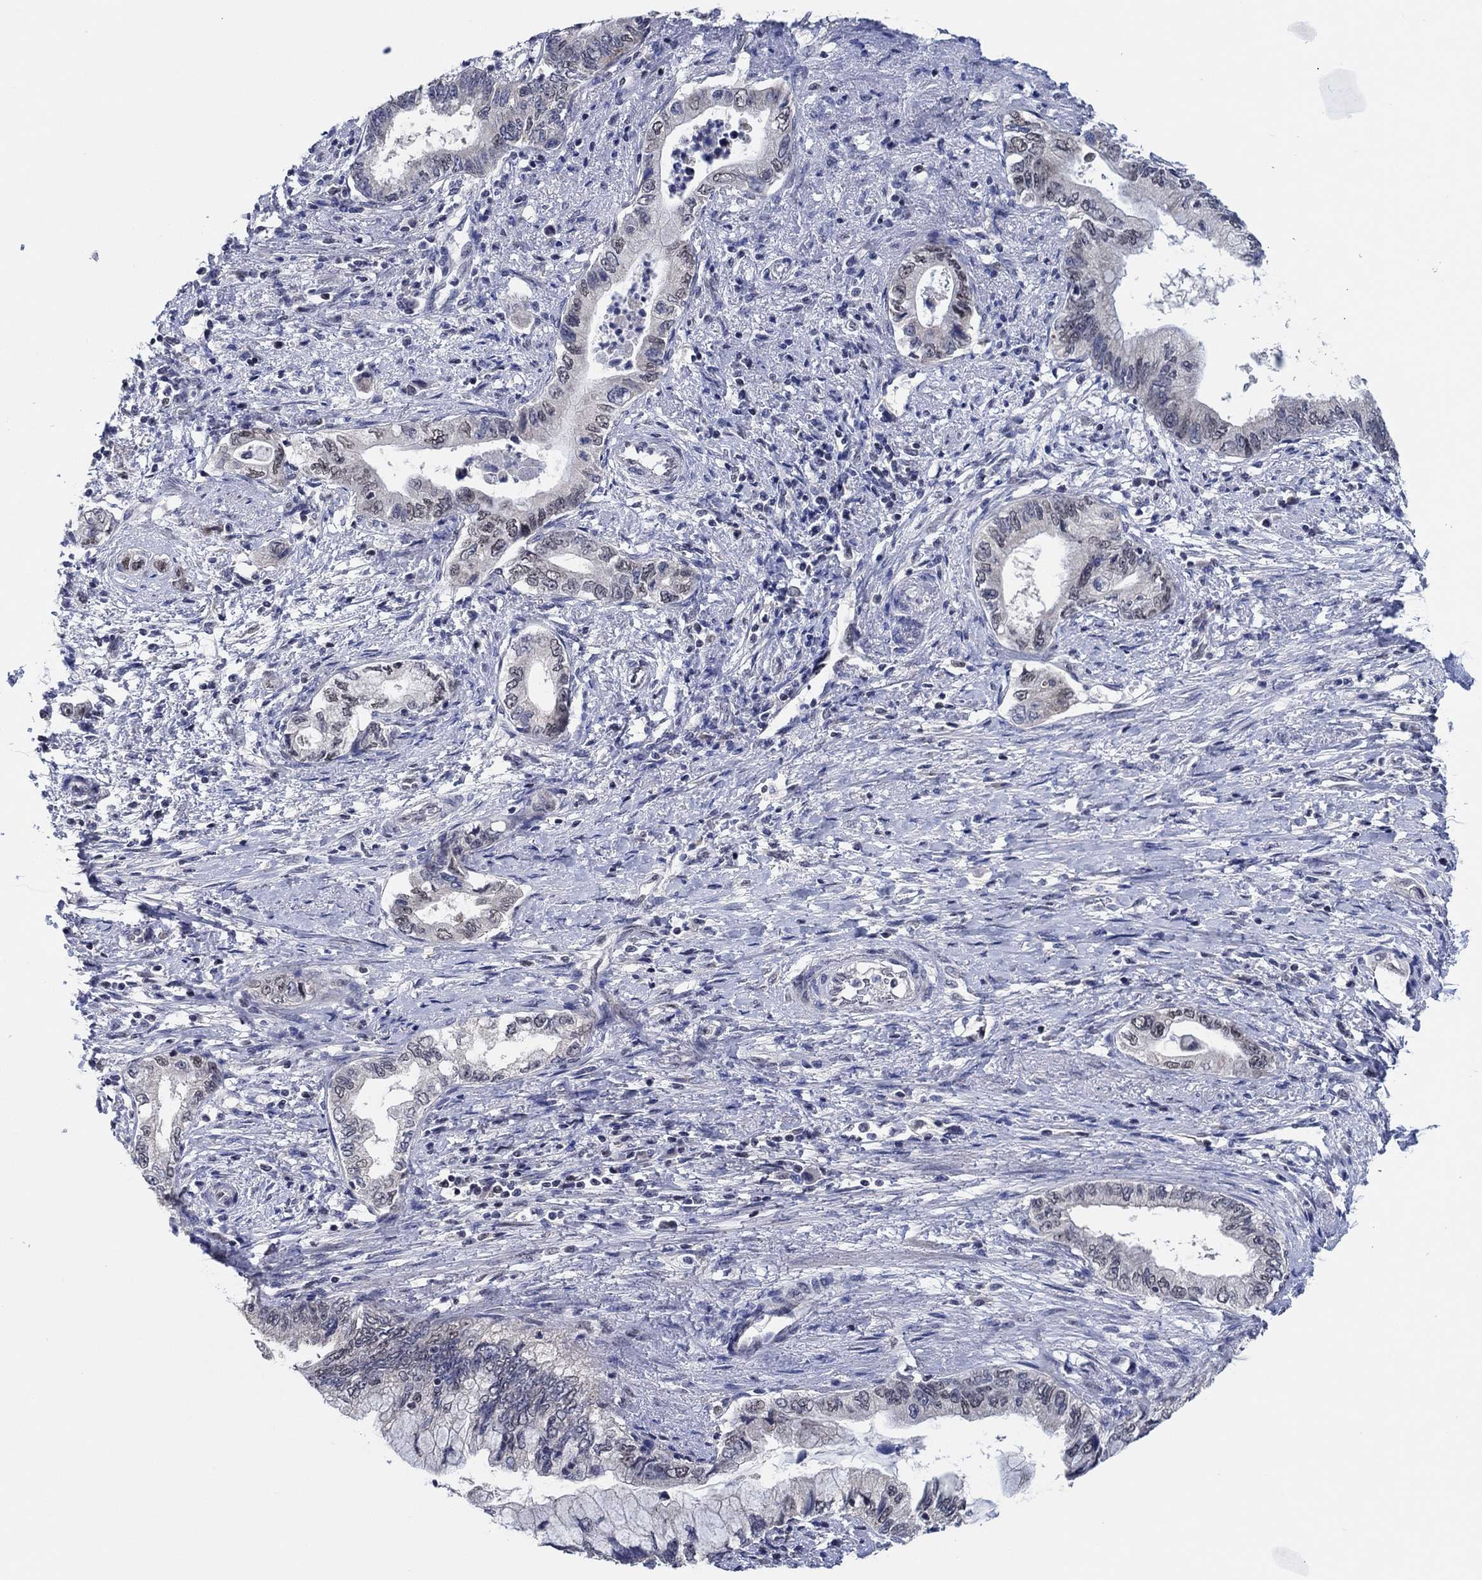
{"staining": {"intensity": "weak", "quantity": "<25%", "location": "nuclear"}, "tissue": "pancreatic cancer", "cell_type": "Tumor cells", "image_type": "cancer", "snomed": [{"axis": "morphology", "description": "Adenocarcinoma, NOS"}, {"axis": "topography", "description": "Pancreas"}], "caption": "IHC histopathology image of human pancreatic cancer (adenocarcinoma) stained for a protein (brown), which demonstrates no positivity in tumor cells.", "gene": "PRRT3", "patient": {"sex": "female", "age": 73}}